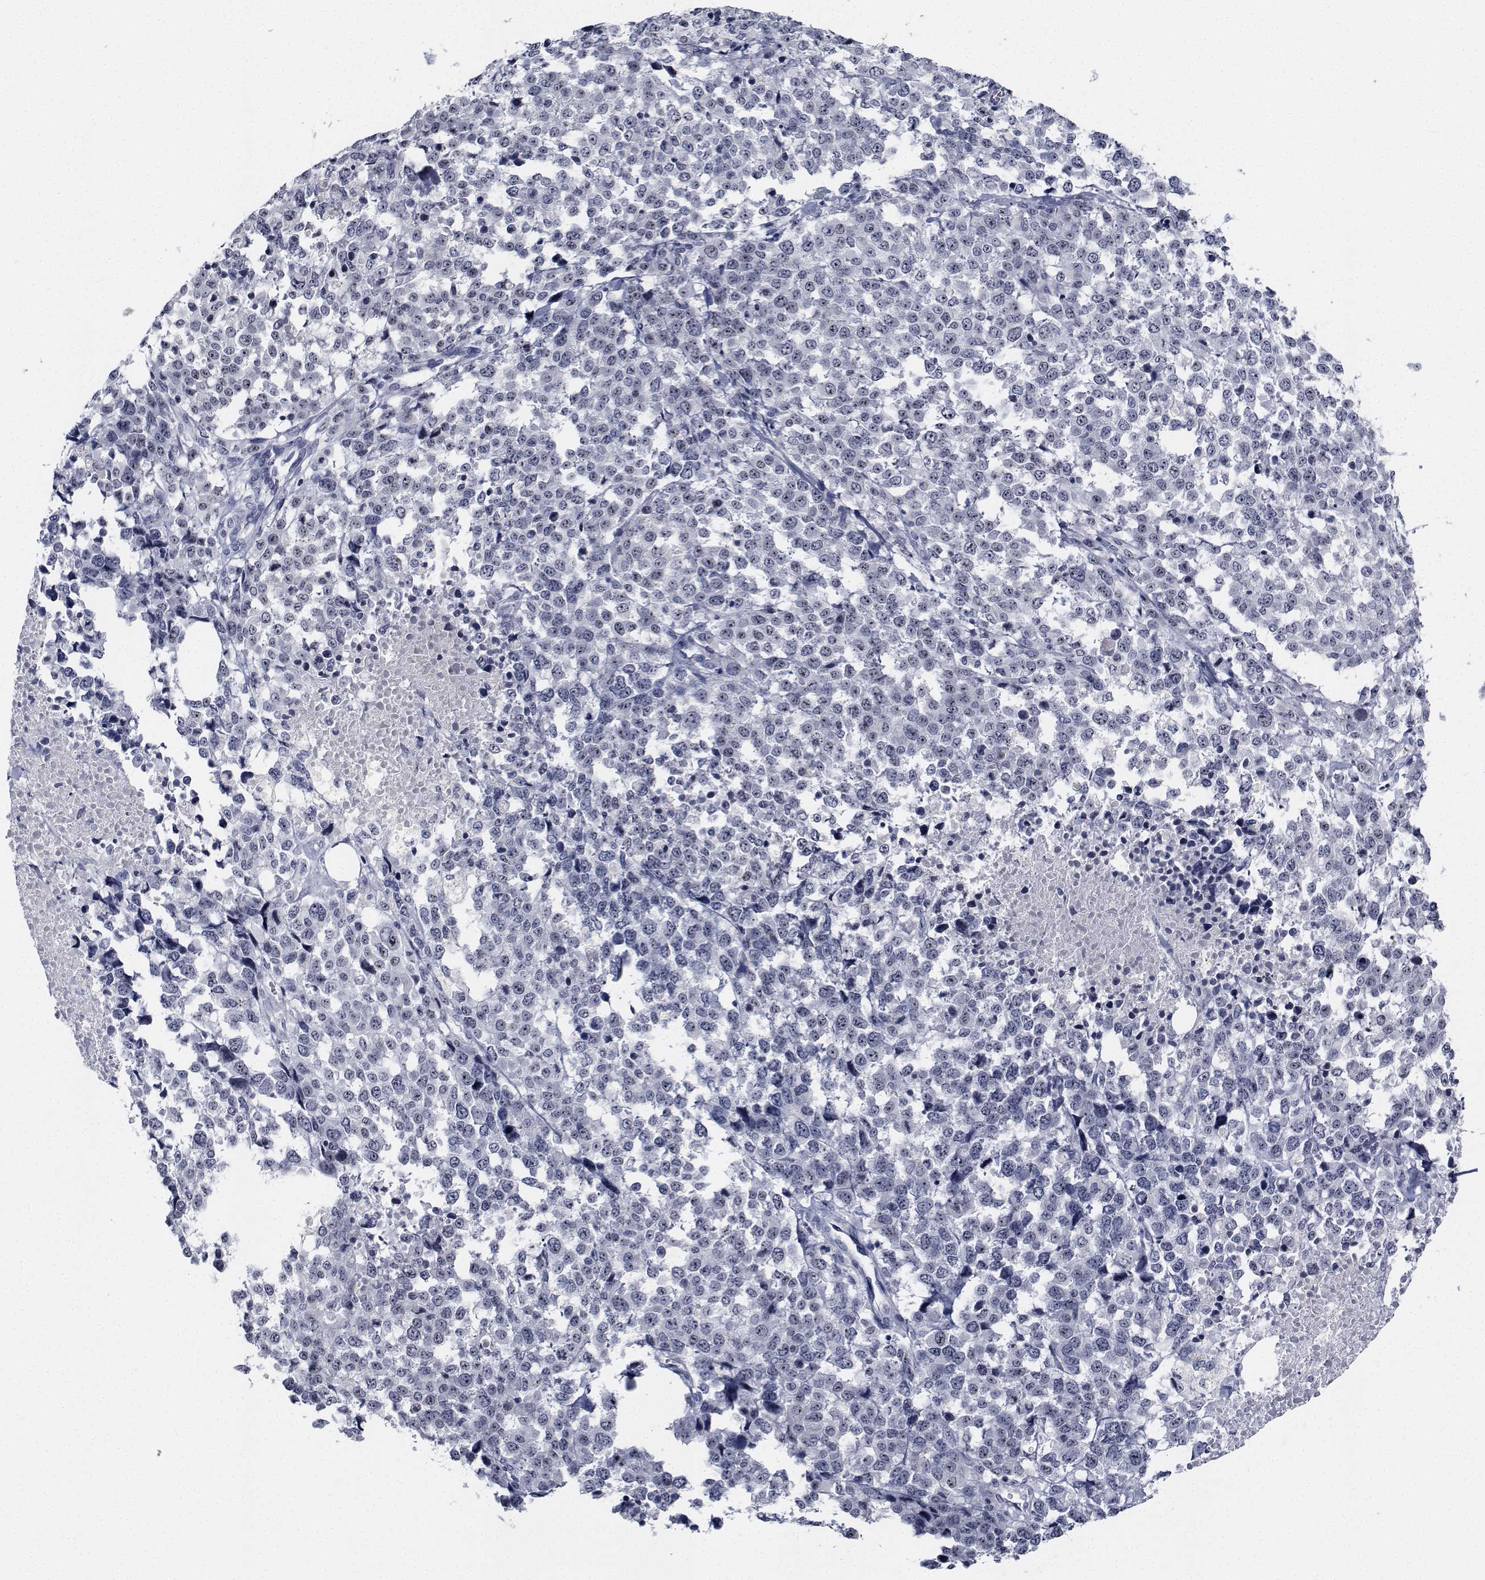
{"staining": {"intensity": "negative", "quantity": "none", "location": "none"}, "tissue": "melanoma", "cell_type": "Tumor cells", "image_type": "cancer", "snomed": [{"axis": "morphology", "description": "Malignant melanoma, Metastatic site"}, {"axis": "topography", "description": "Skin"}], "caption": "Protein analysis of melanoma reveals no significant expression in tumor cells.", "gene": "NVL", "patient": {"sex": "male", "age": 84}}